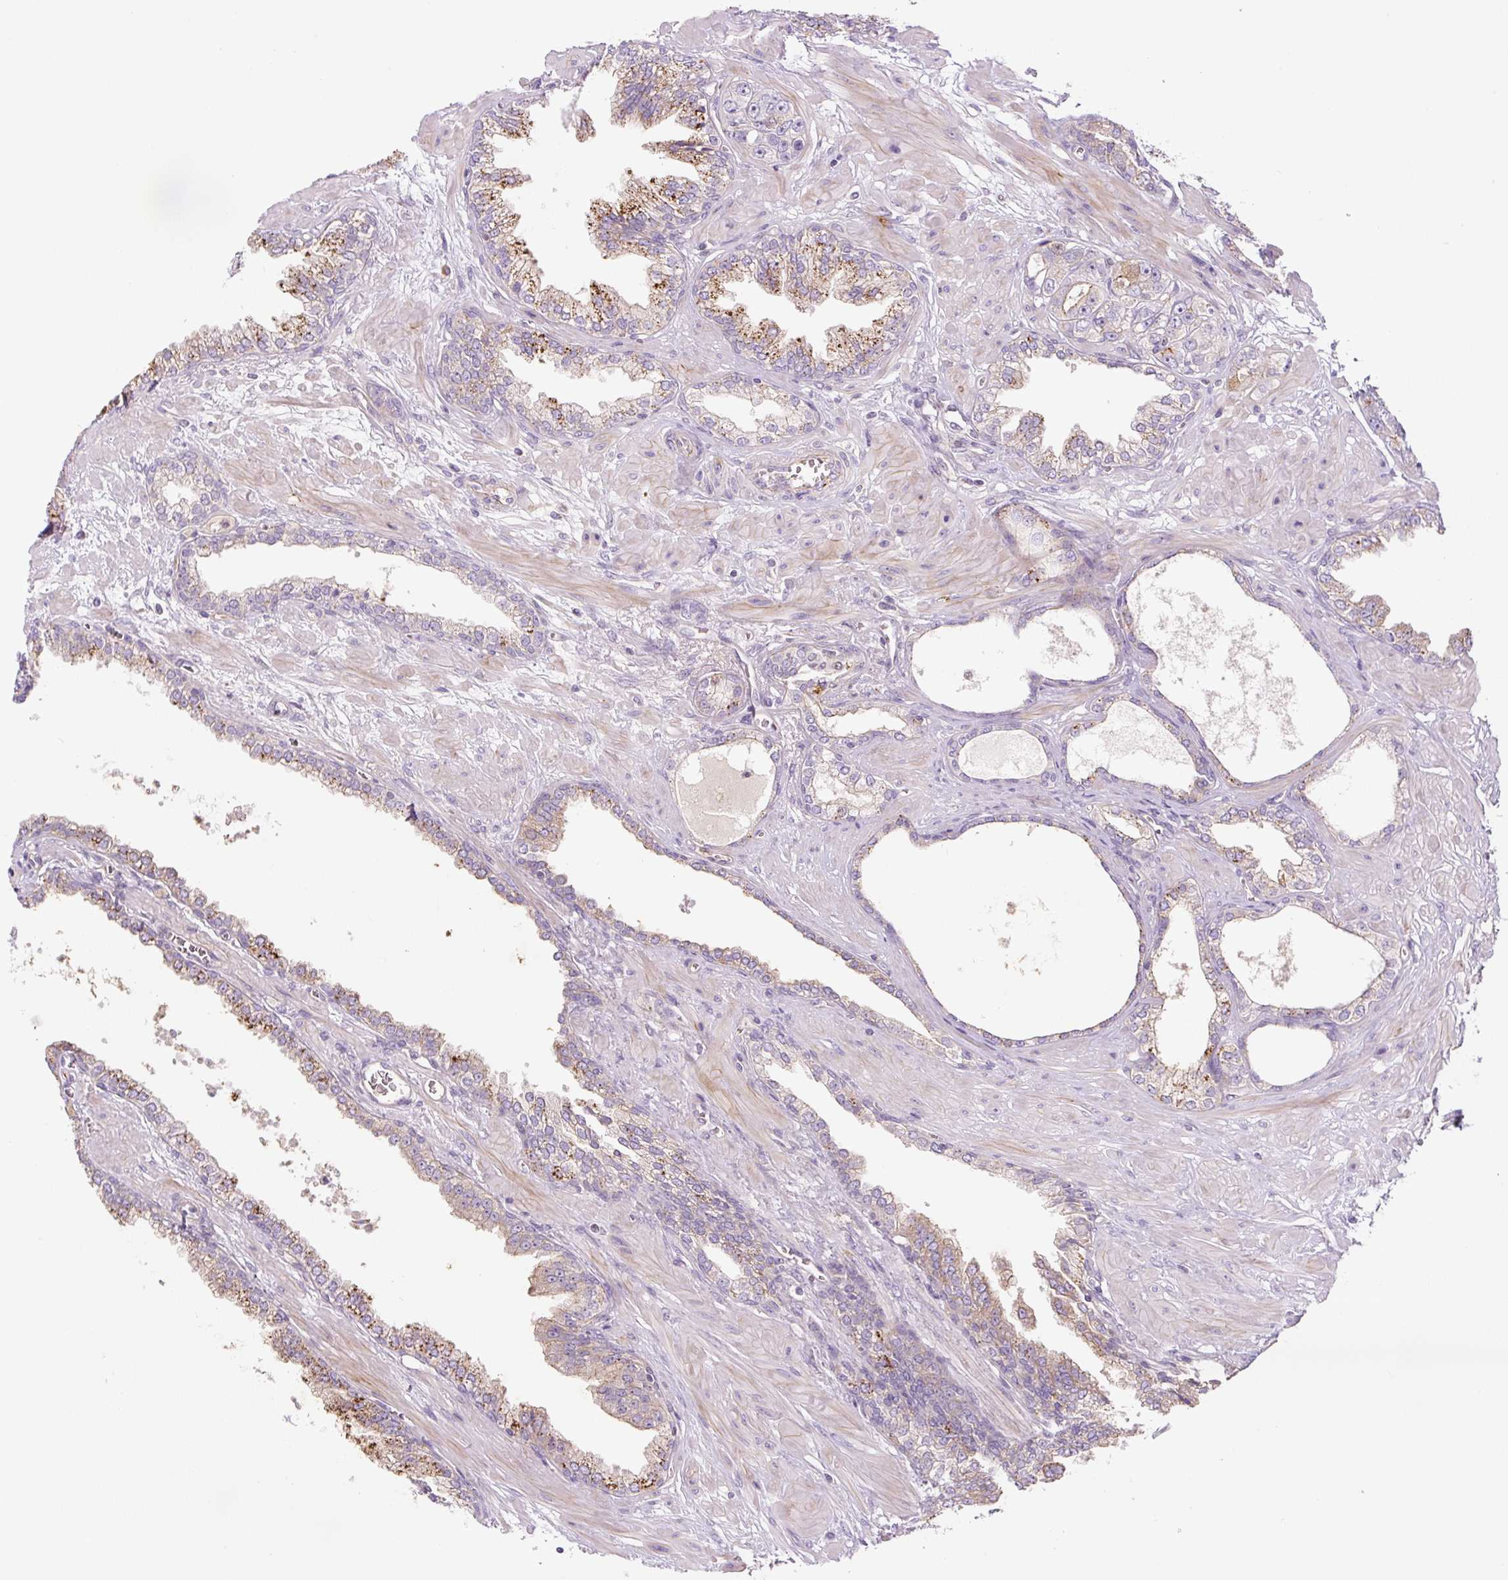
{"staining": {"intensity": "moderate", "quantity": "<25%", "location": "cytoplasmic/membranous"}, "tissue": "prostate cancer", "cell_type": "Tumor cells", "image_type": "cancer", "snomed": [{"axis": "morphology", "description": "Adenocarcinoma, High grade"}, {"axis": "topography", "description": "Prostate"}], "caption": "Human prostate cancer stained with a brown dye exhibits moderate cytoplasmic/membranous positive positivity in approximately <25% of tumor cells.", "gene": "CCNI2", "patient": {"sex": "male", "age": 71}}